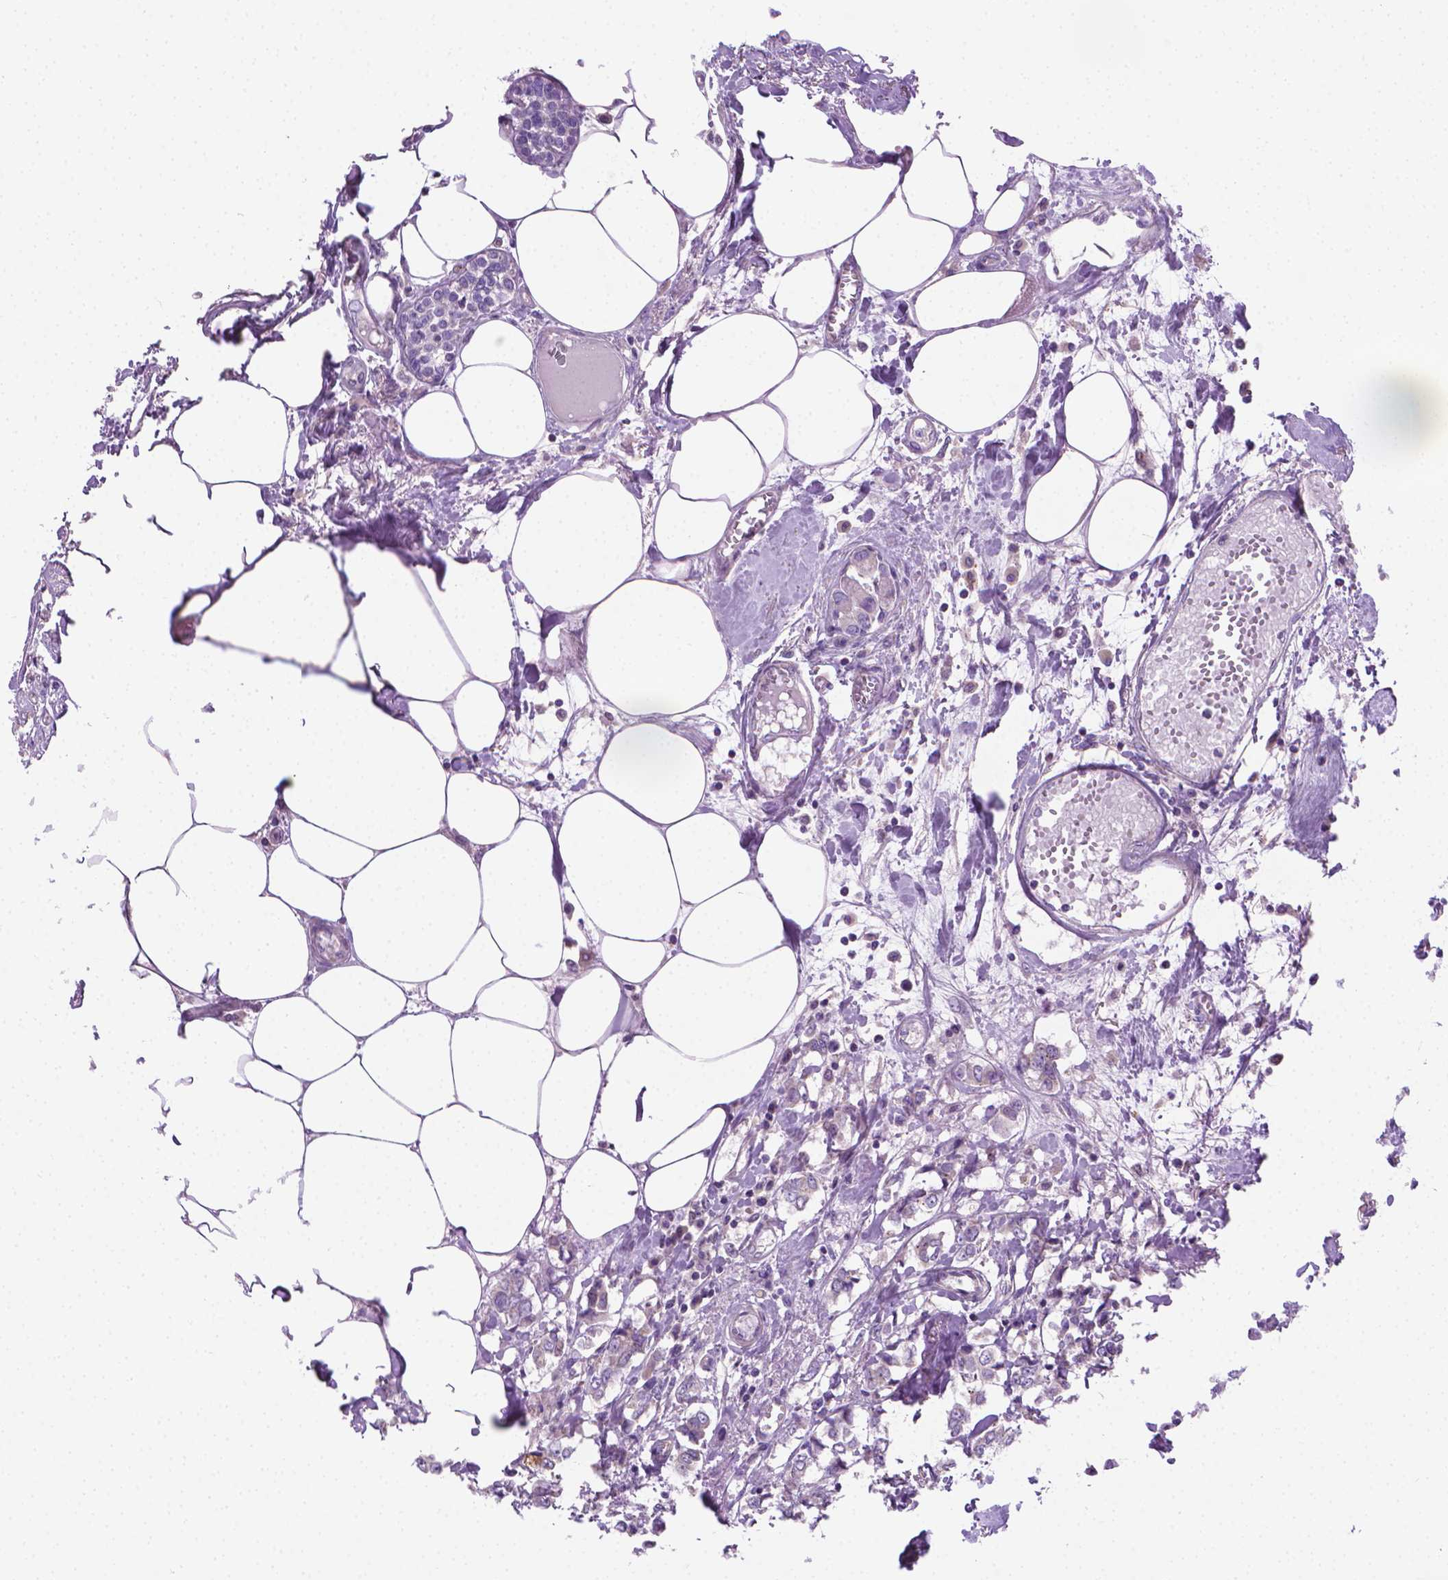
{"staining": {"intensity": "negative", "quantity": "none", "location": "none"}, "tissue": "breast cancer", "cell_type": "Tumor cells", "image_type": "cancer", "snomed": [{"axis": "morphology", "description": "Duct carcinoma"}, {"axis": "topography", "description": "Breast"}], "caption": "Invasive ductal carcinoma (breast) was stained to show a protein in brown. There is no significant expression in tumor cells.", "gene": "SLC51B", "patient": {"sex": "female", "age": 94}}